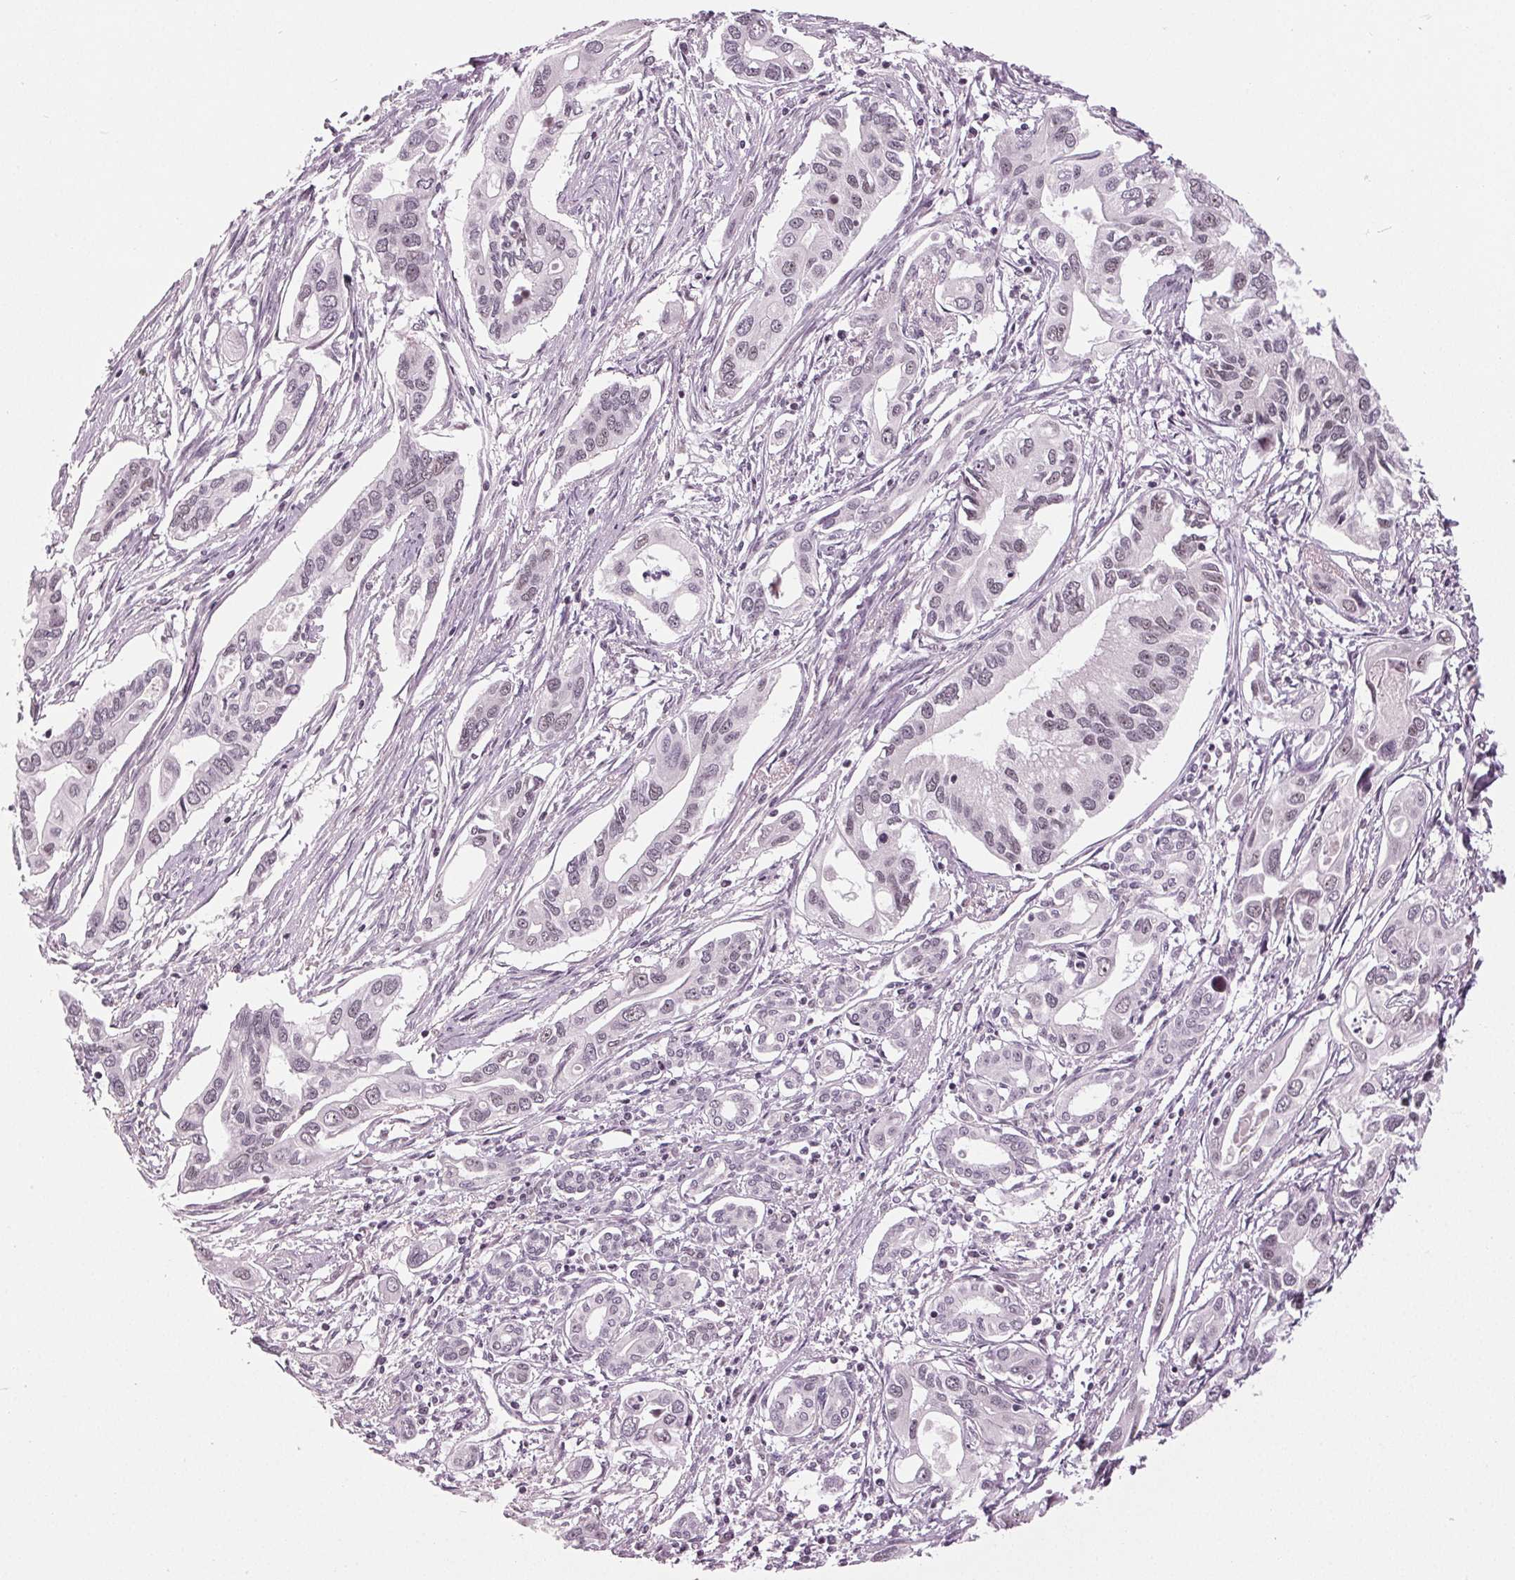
{"staining": {"intensity": "negative", "quantity": "none", "location": "none"}, "tissue": "pancreatic cancer", "cell_type": "Tumor cells", "image_type": "cancer", "snomed": [{"axis": "morphology", "description": "Adenocarcinoma, NOS"}, {"axis": "topography", "description": "Pancreas"}], "caption": "An image of adenocarcinoma (pancreatic) stained for a protein demonstrates no brown staining in tumor cells. Brightfield microscopy of immunohistochemistry (IHC) stained with DAB (brown) and hematoxylin (blue), captured at high magnification.", "gene": "DDX41", "patient": {"sex": "male", "age": 60}}